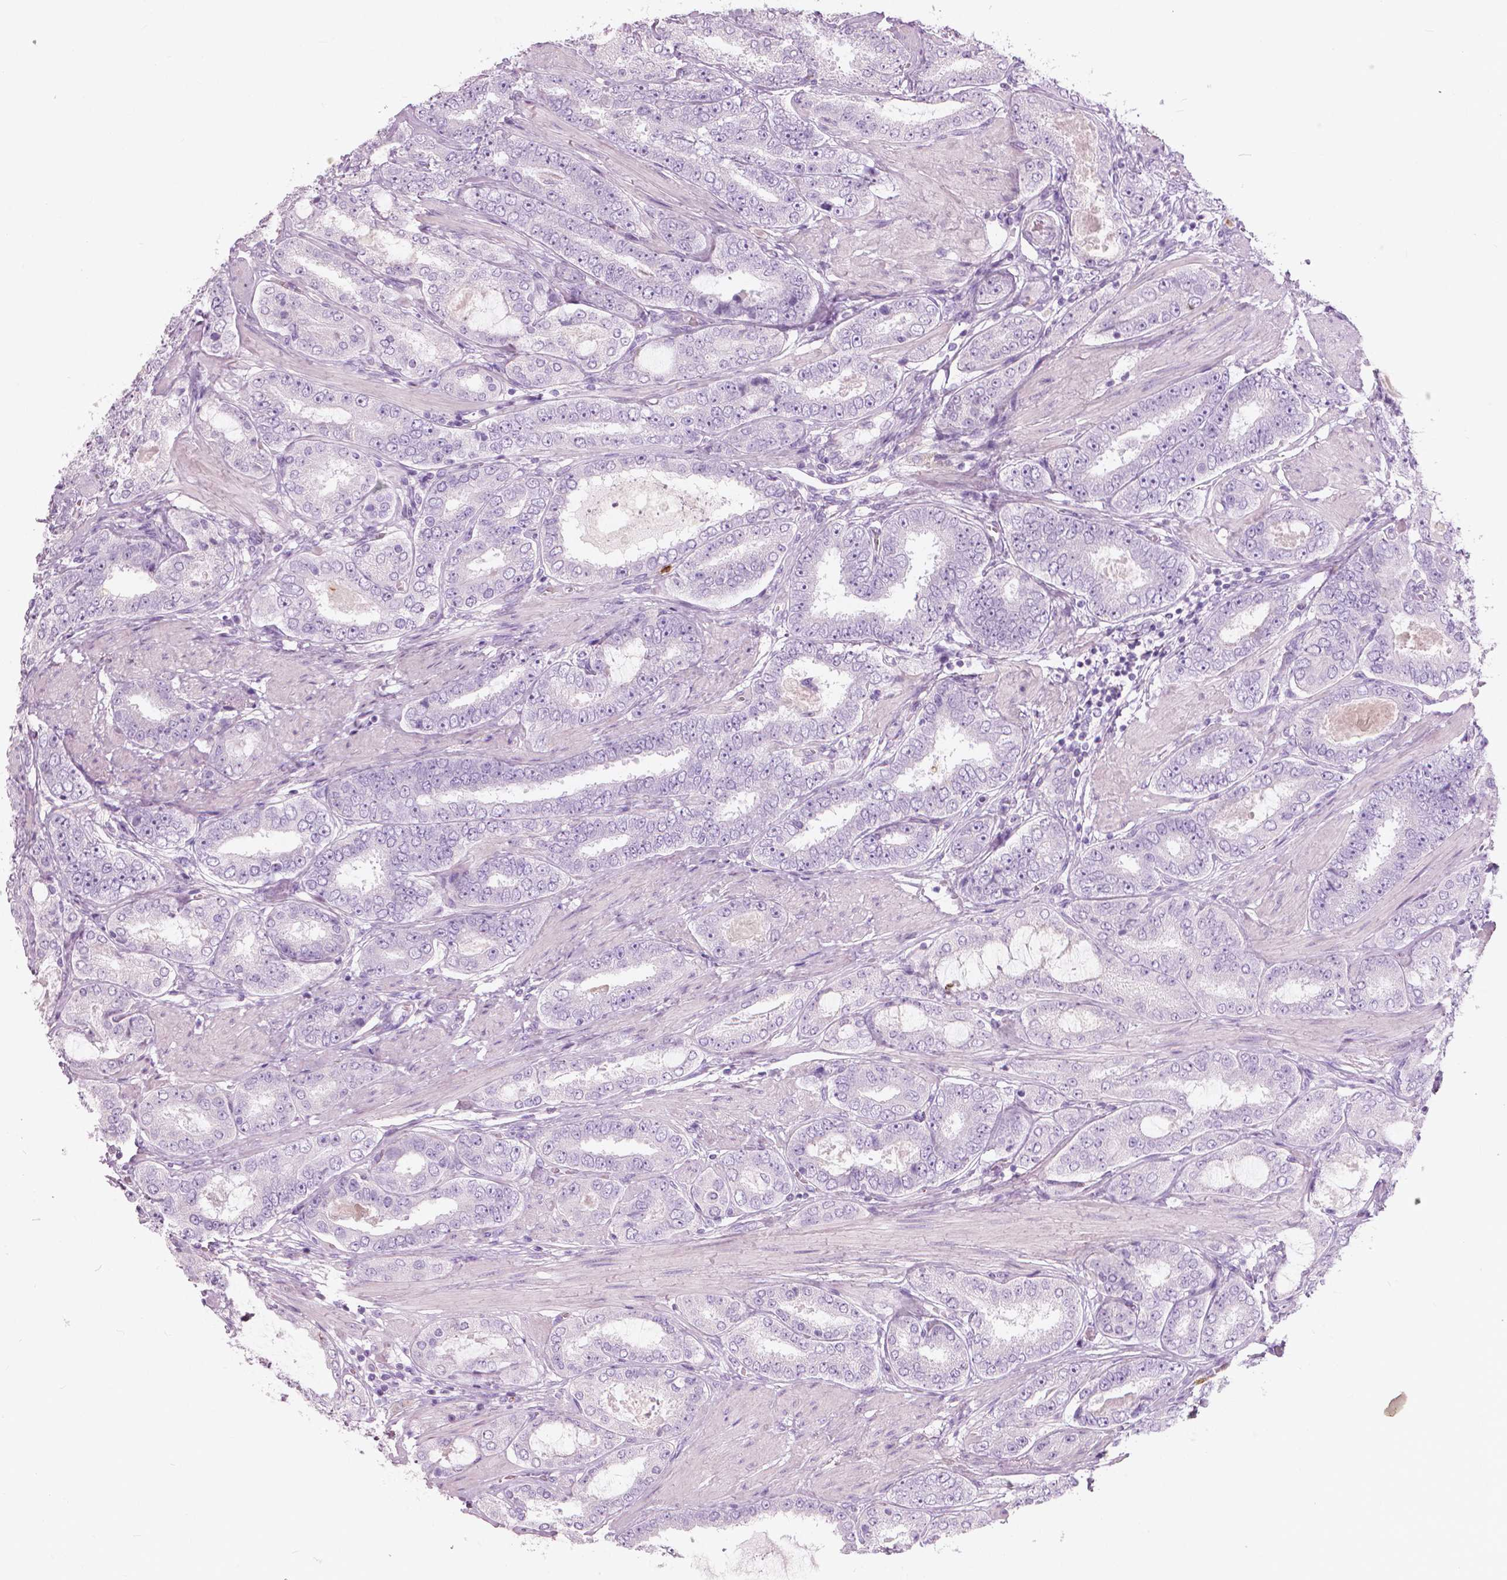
{"staining": {"intensity": "negative", "quantity": "none", "location": "none"}, "tissue": "prostate cancer", "cell_type": "Tumor cells", "image_type": "cancer", "snomed": [{"axis": "morphology", "description": "Adenocarcinoma, High grade"}, {"axis": "topography", "description": "Prostate"}], "caption": "Tumor cells show no significant expression in prostate high-grade adenocarcinoma.", "gene": "CXCR2", "patient": {"sex": "male", "age": 63}}